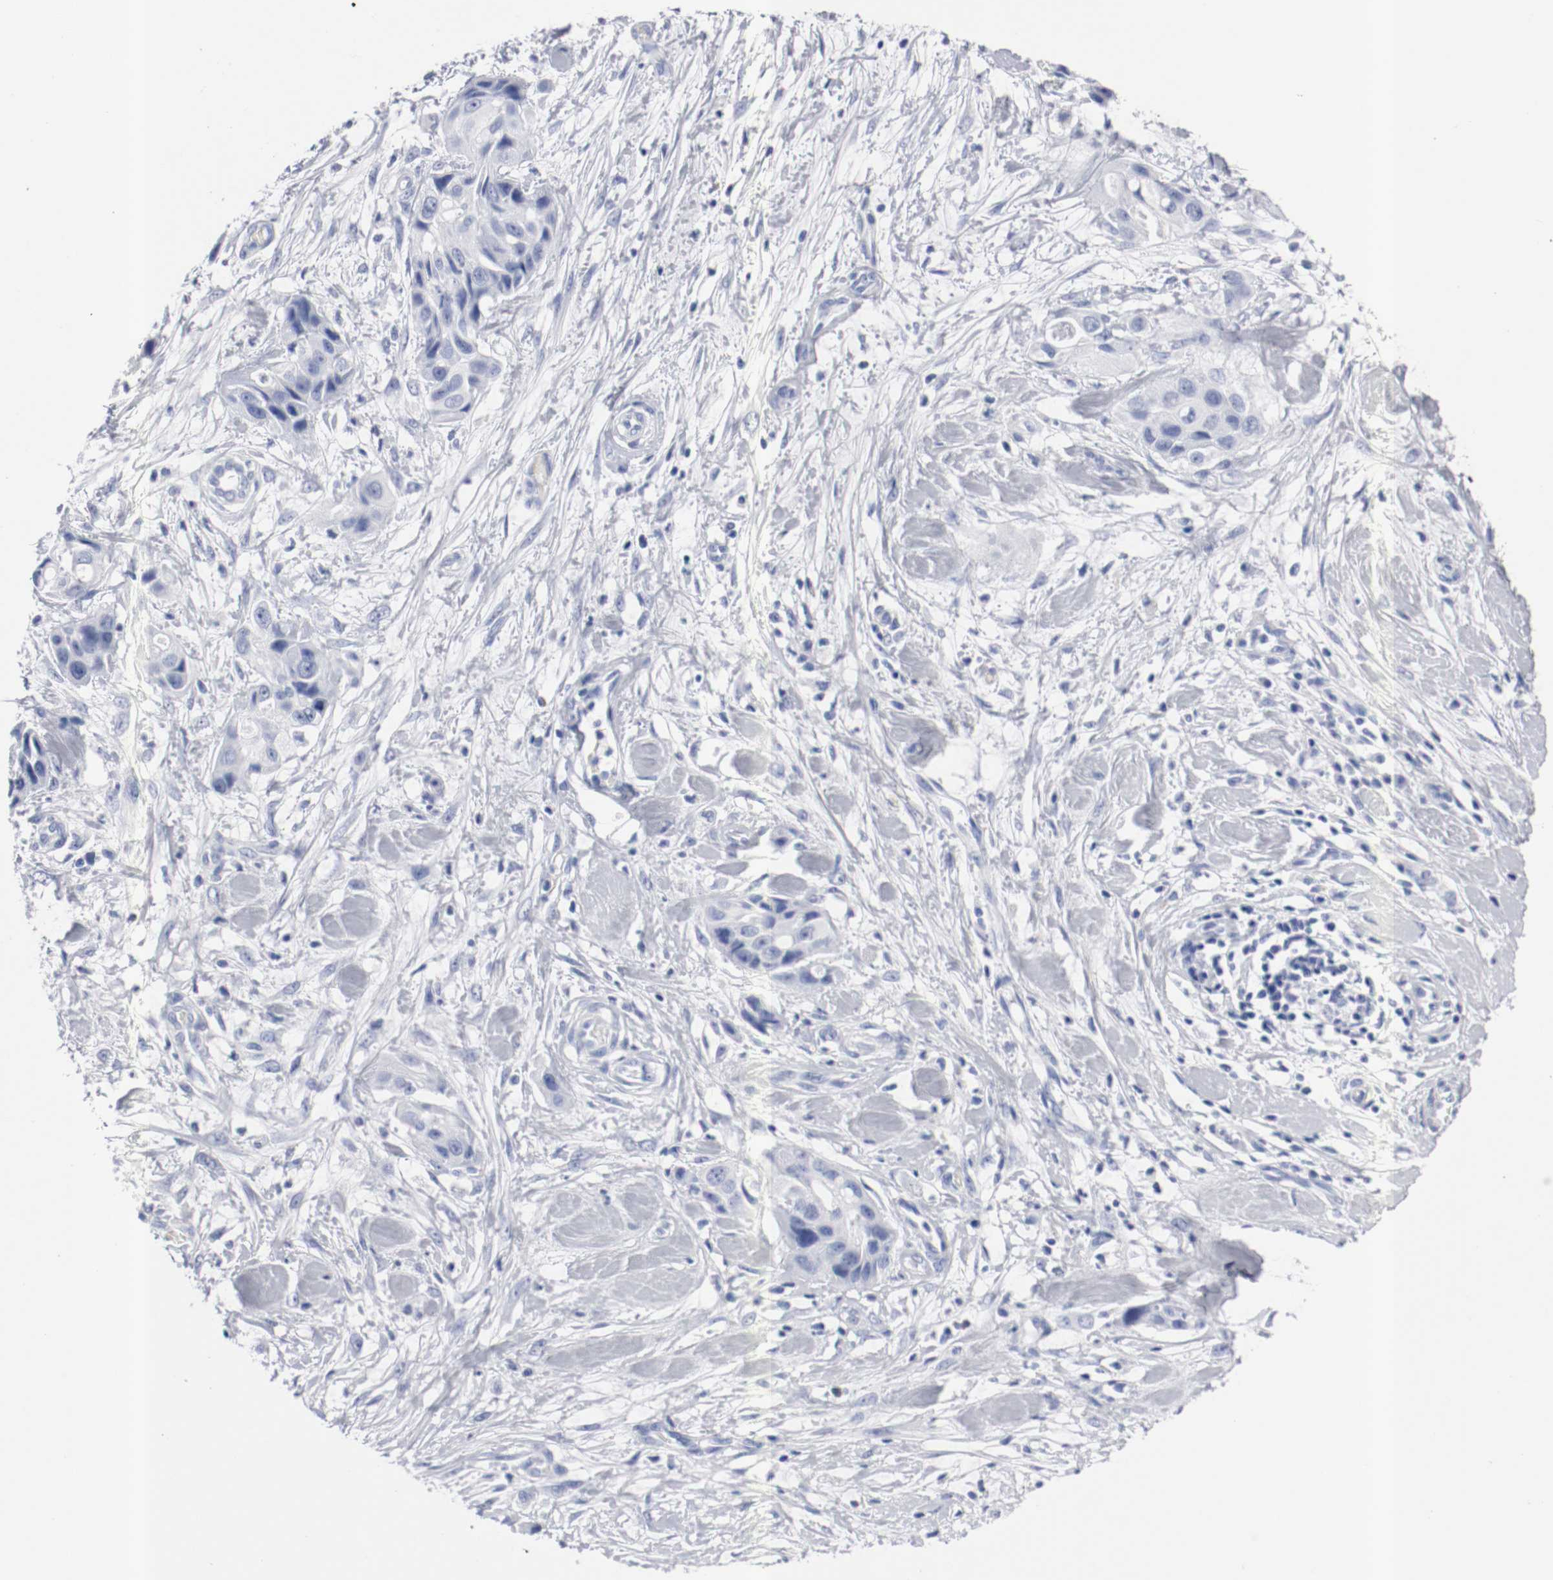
{"staining": {"intensity": "negative", "quantity": "none", "location": "none"}, "tissue": "pancreatic cancer", "cell_type": "Tumor cells", "image_type": "cancer", "snomed": [{"axis": "morphology", "description": "Adenocarcinoma, NOS"}, {"axis": "topography", "description": "Pancreas"}], "caption": "High power microscopy micrograph of an immunohistochemistry (IHC) micrograph of pancreatic cancer (adenocarcinoma), revealing no significant positivity in tumor cells. The staining was performed using DAB (3,3'-diaminobenzidine) to visualize the protein expression in brown, while the nuclei were stained in blue with hematoxylin (Magnification: 20x).", "gene": "GAD1", "patient": {"sex": "female", "age": 60}}